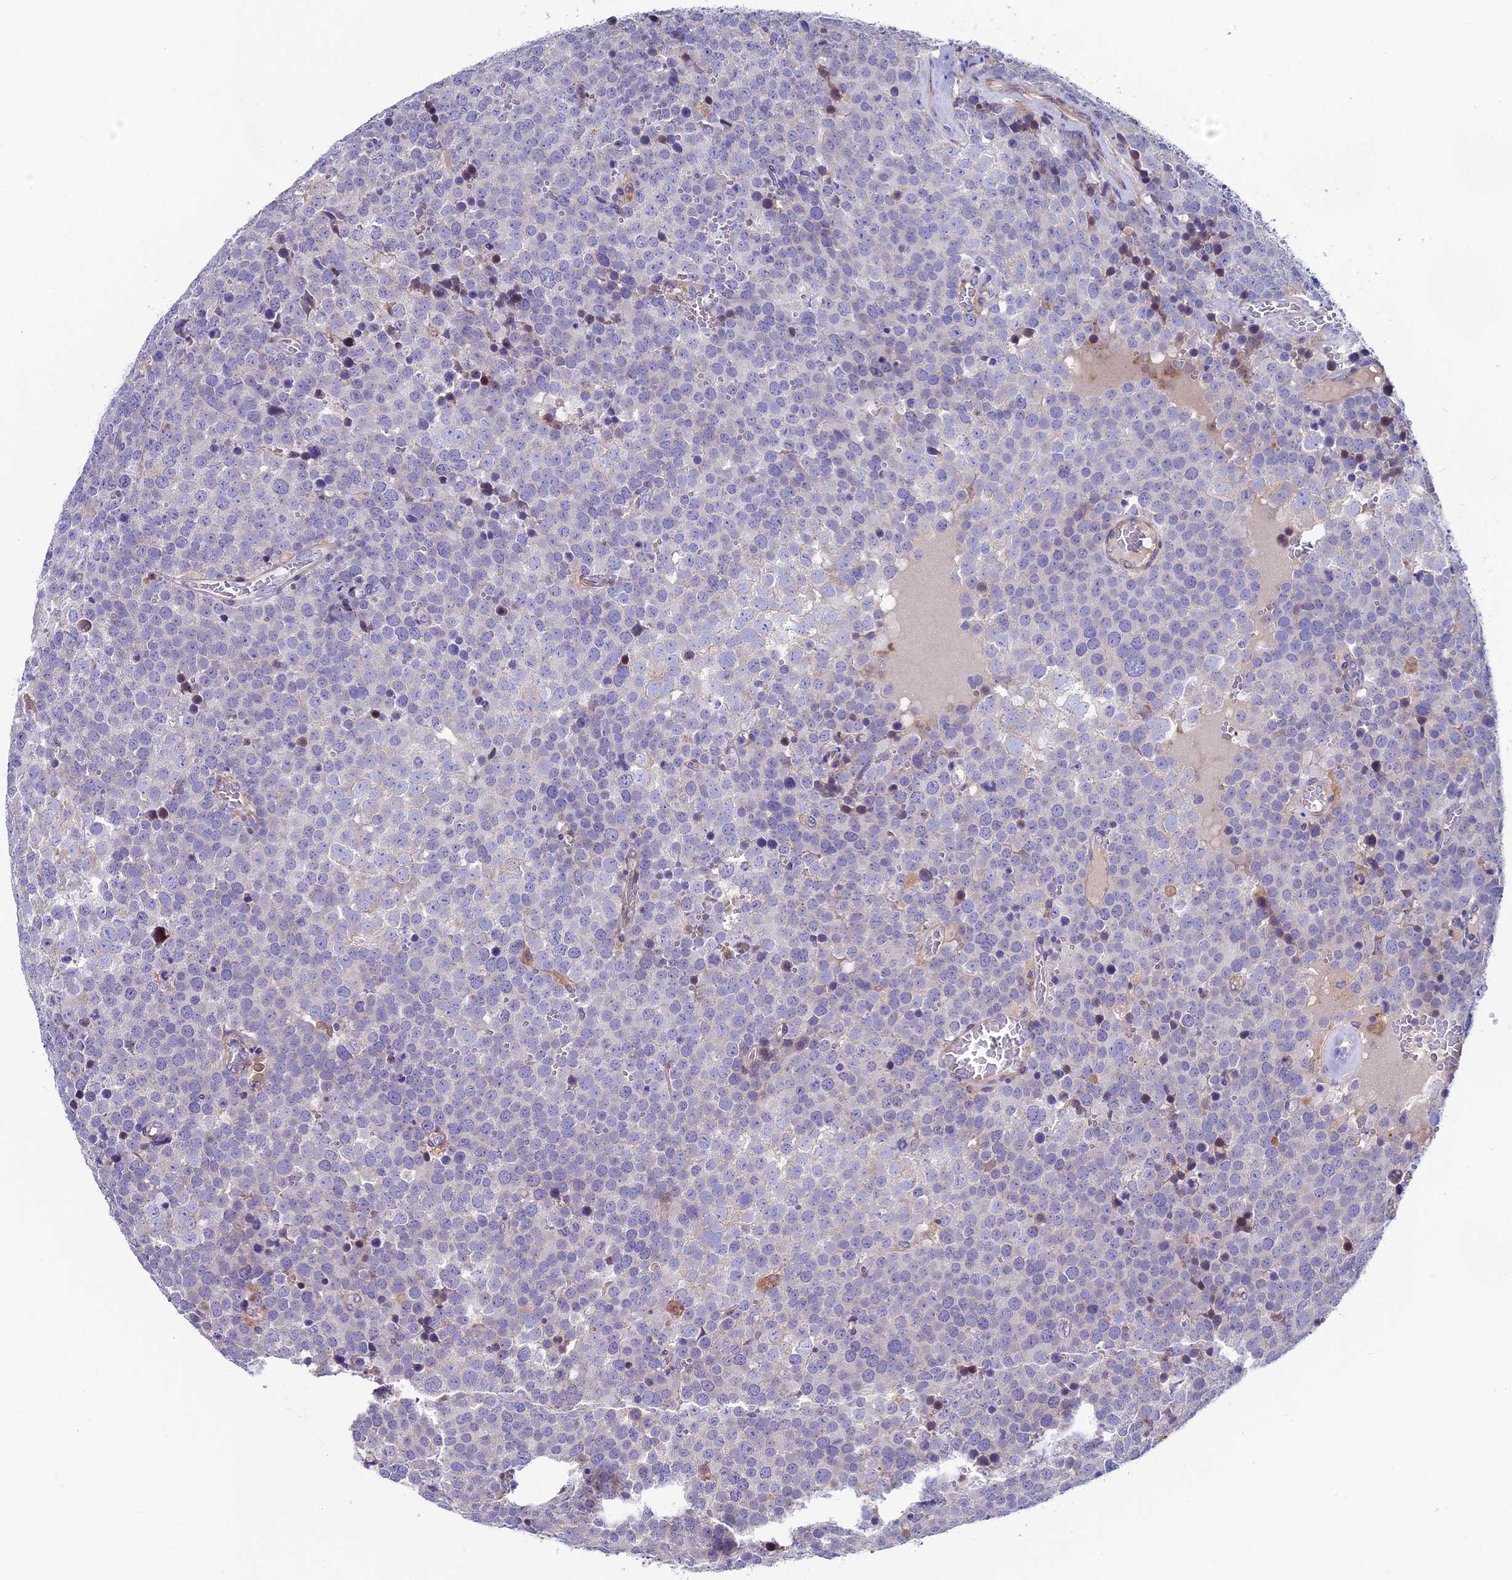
{"staining": {"intensity": "negative", "quantity": "none", "location": "none"}, "tissue": "testis cancer", "cell_type": "Tumor cells", "image_type": "cancer", "snomed": [{"axis": "morphology", "description": "Seminoma, NOS"}, {"axis": "topography", "description": "Testis"}], "caption": "An immunohistochemistry micrograph of seminoma (testis) is shown. There is no staining in tumor cells of seminoma (testis).", "gene": "PIGU", "patient": {"sex": "male", "age": 71}}